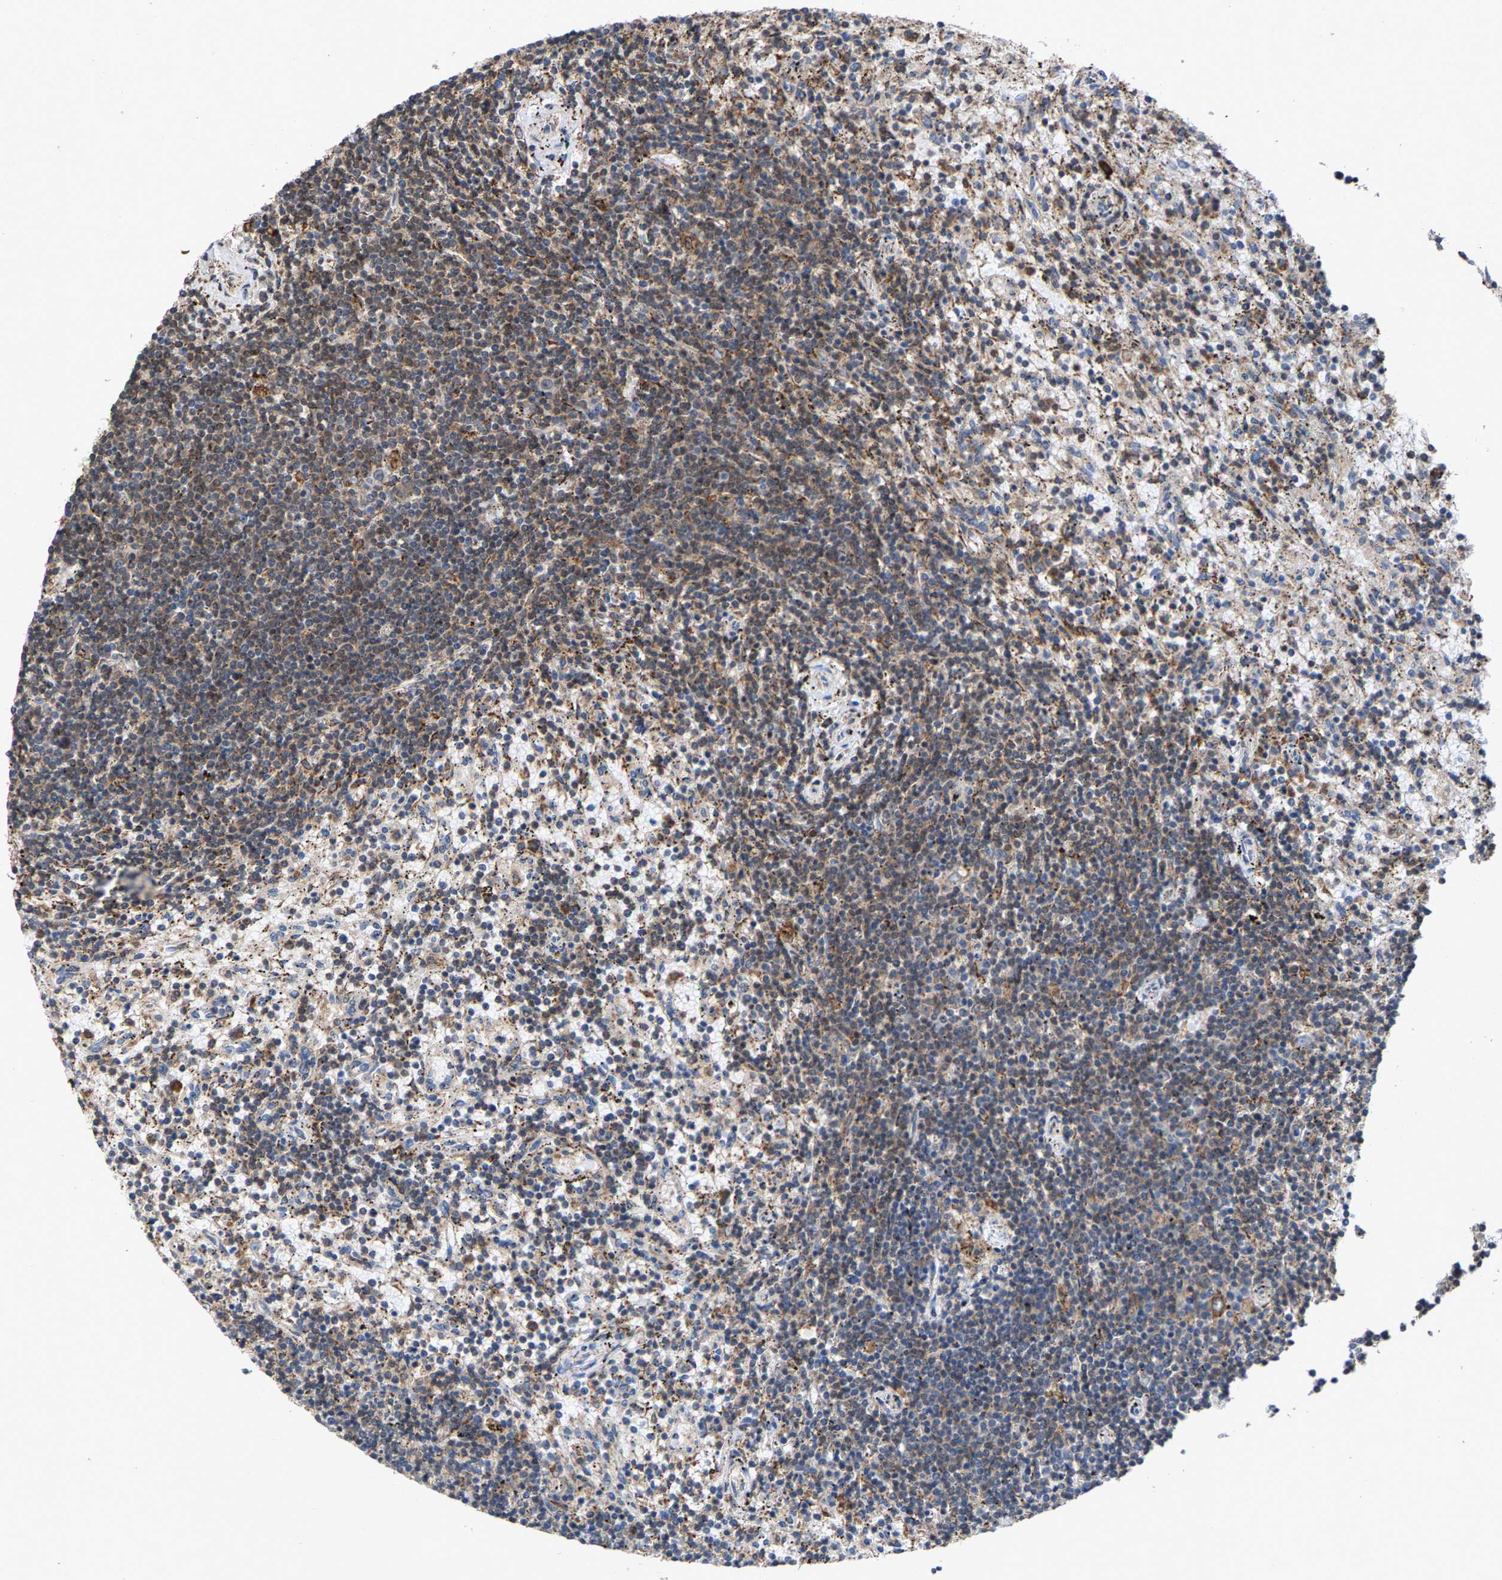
{"staining": {"intensity": "weak", "quantity": "25%-75%", "location": "cytoplasmic/membranous"}, "tissue": "lymphoma", "cell_type": "Tumor cells", "image_type": "cancer", "snomed": [{"axis": "morphology", "description": "Malignant lymphoma, non-Hodgkin's type, Low grade"}, {"axis": "topography", "description": "Spleen"}], "caption": "A high-resolution image shows immunohistochemistry staining of low-grade malignant lymphoma, non-Hodgkin's type, which exhibits weak cytoplasmic/membranous expression in about 25%-75% of tumor cells.", "gene": "FGD3", "patient": {"sex": "male", "age": 76}}